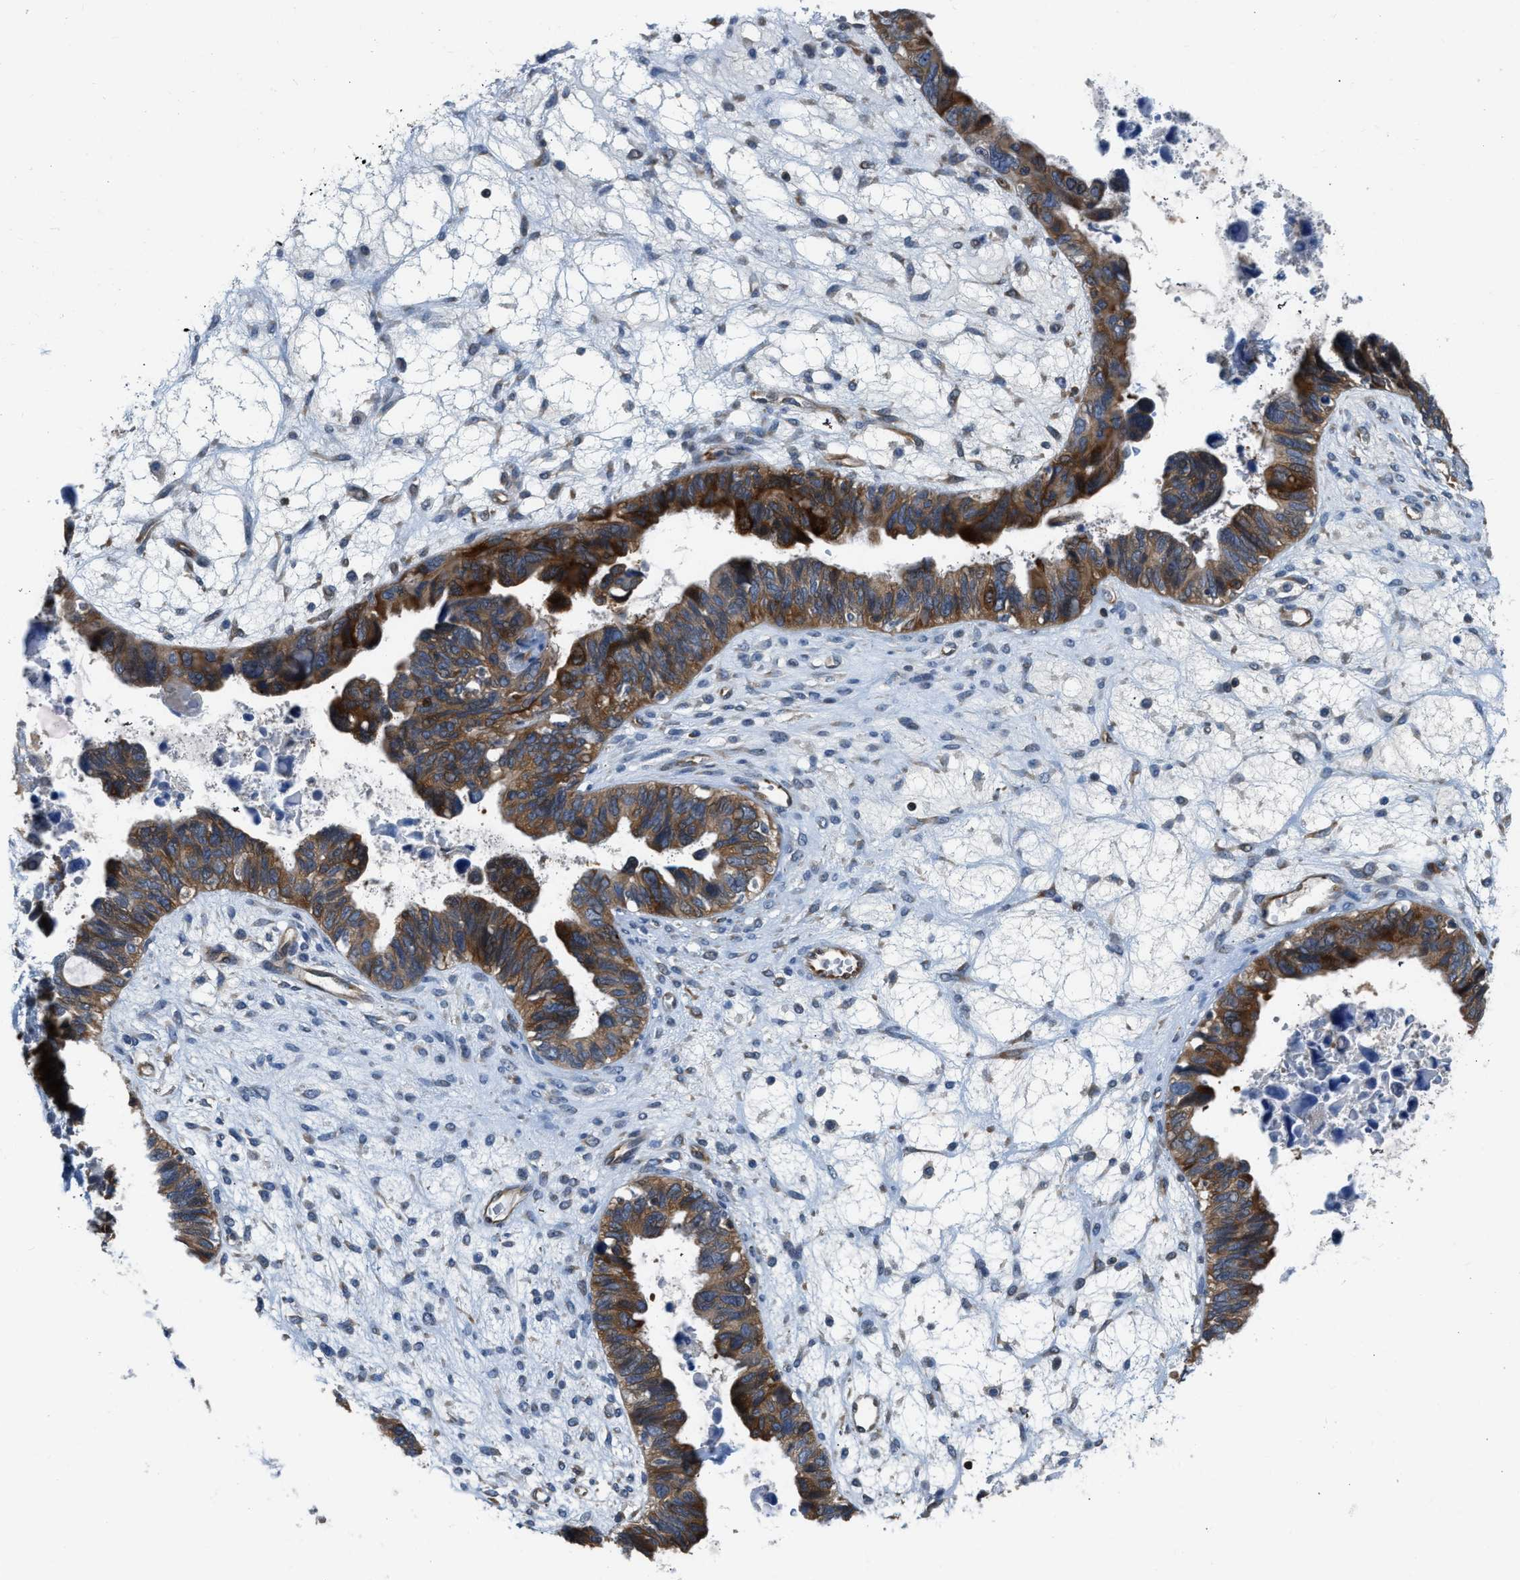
{"staining": {"intensity": "strong", "quantity": "25%-75%", "location": "cytoplasmic/membranous"}, "tissue": "ovarian cancer", "cell_type": "Tumor cells", "image_type": "cancer", "snomed": [{"axis": "morphology", "description": "Cystadenocarcinoma, serous, NOS"}, {"axis": "topography", "description": "Ovary"}], "caption": "A micrograph showing strong cytoplasmic/membranous positivity in approximately 25%-75% of tumor cells in ovarian serous cystadenocarcinoma, as visualized by brown immunohistochemical staining.", "gene": "PFKP", "patient": {"sex": "female", "age": 79}}